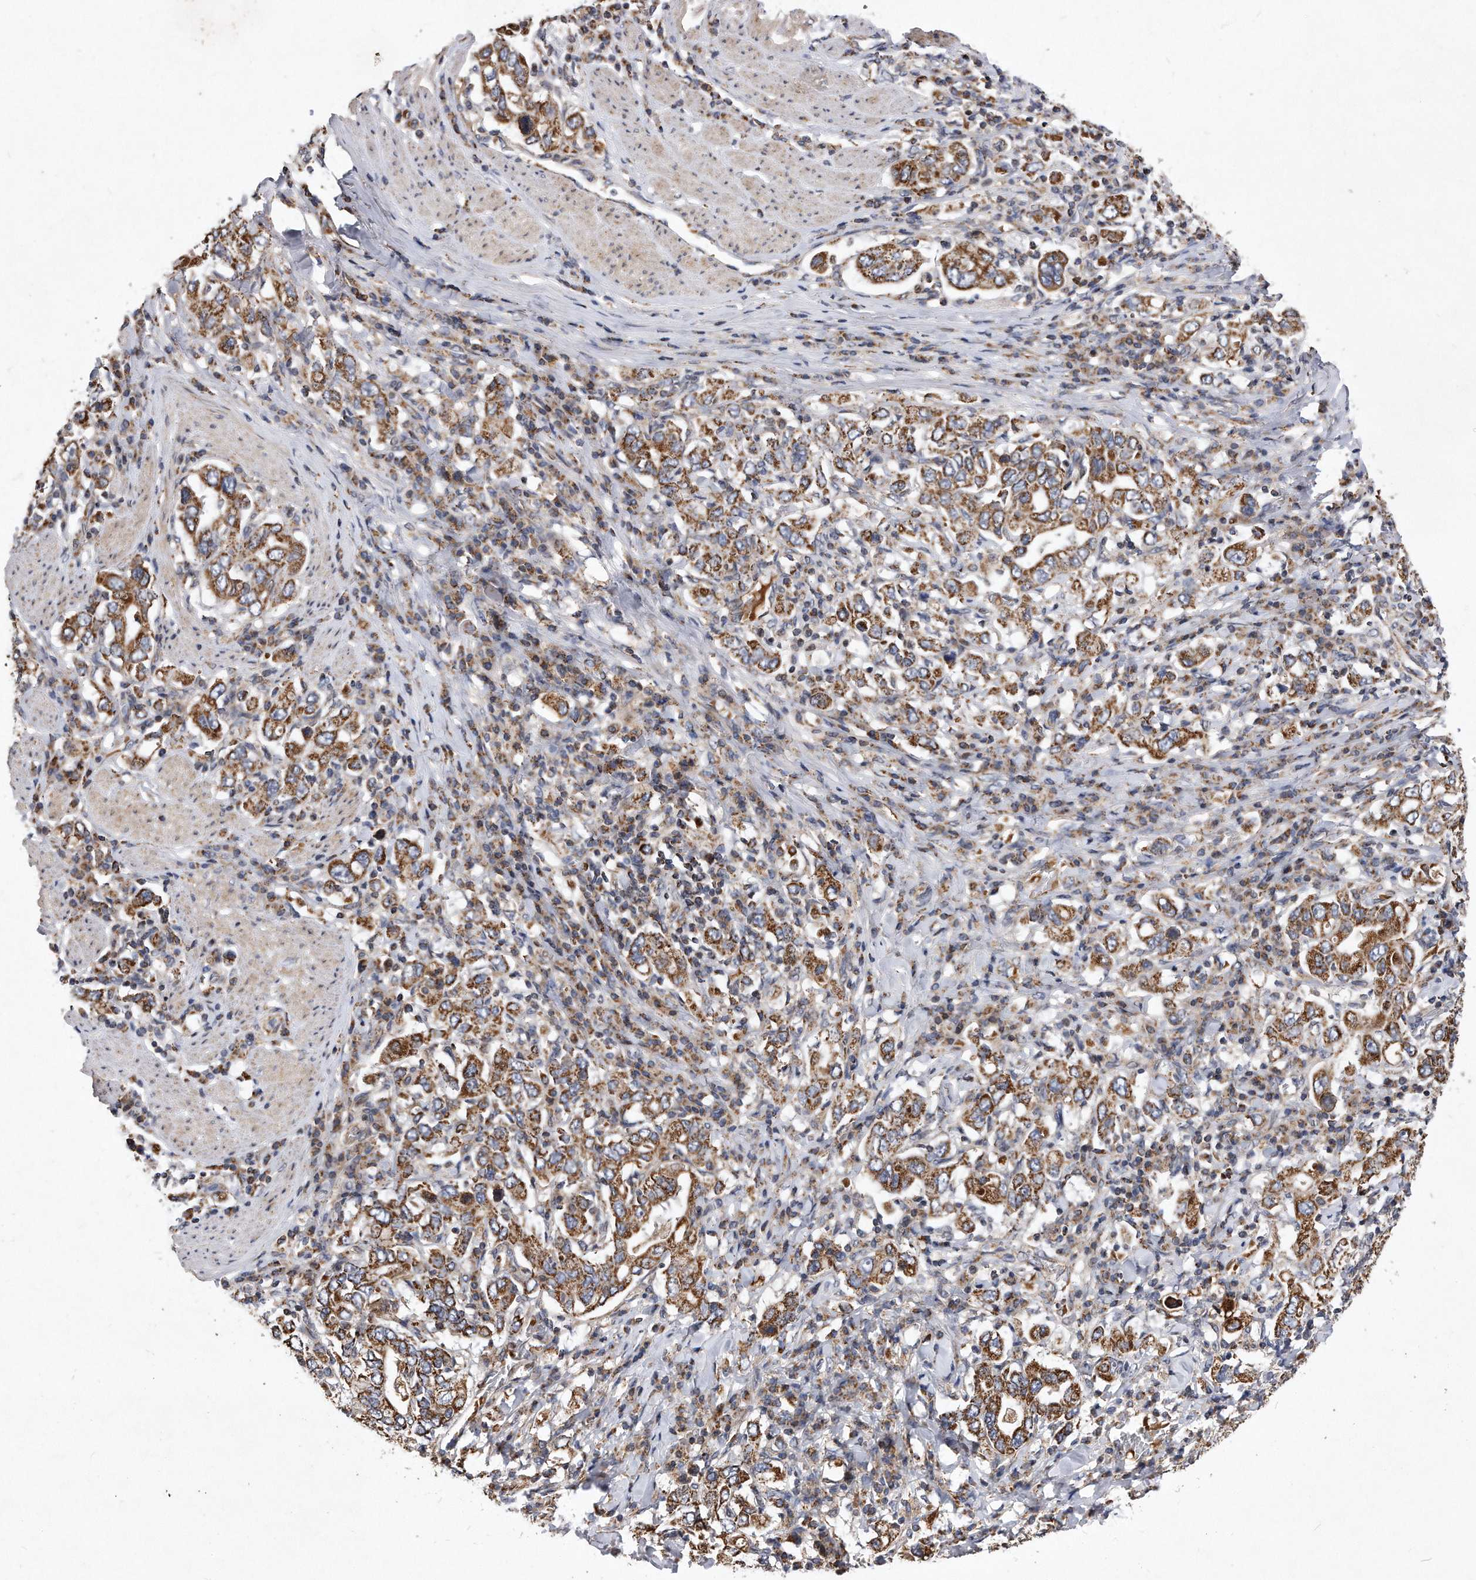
{"staining": {"intensity": "moderate", "quantity": ">75%", "location": "cytoplasmic/membranous"}, "tissue": "stomach cancer", "cell_type": "Tumor cells", "image_type": "cancer", "snomed": [{"axis": "morphology", "description": "Adenocarcinoma, NOS"}, {"axis": "topography", "description": "Stomach, upper"}], "caption": "Tumor cells reveal medium levels of moderate cytoplasmic/membranous expression in about >75% of cells in human stomach adenocarcinoma. (IHC, brightfield microscopy, high magnification).", "gene": "PPP5C", "patient": {"sex": "male", "age": 62}}